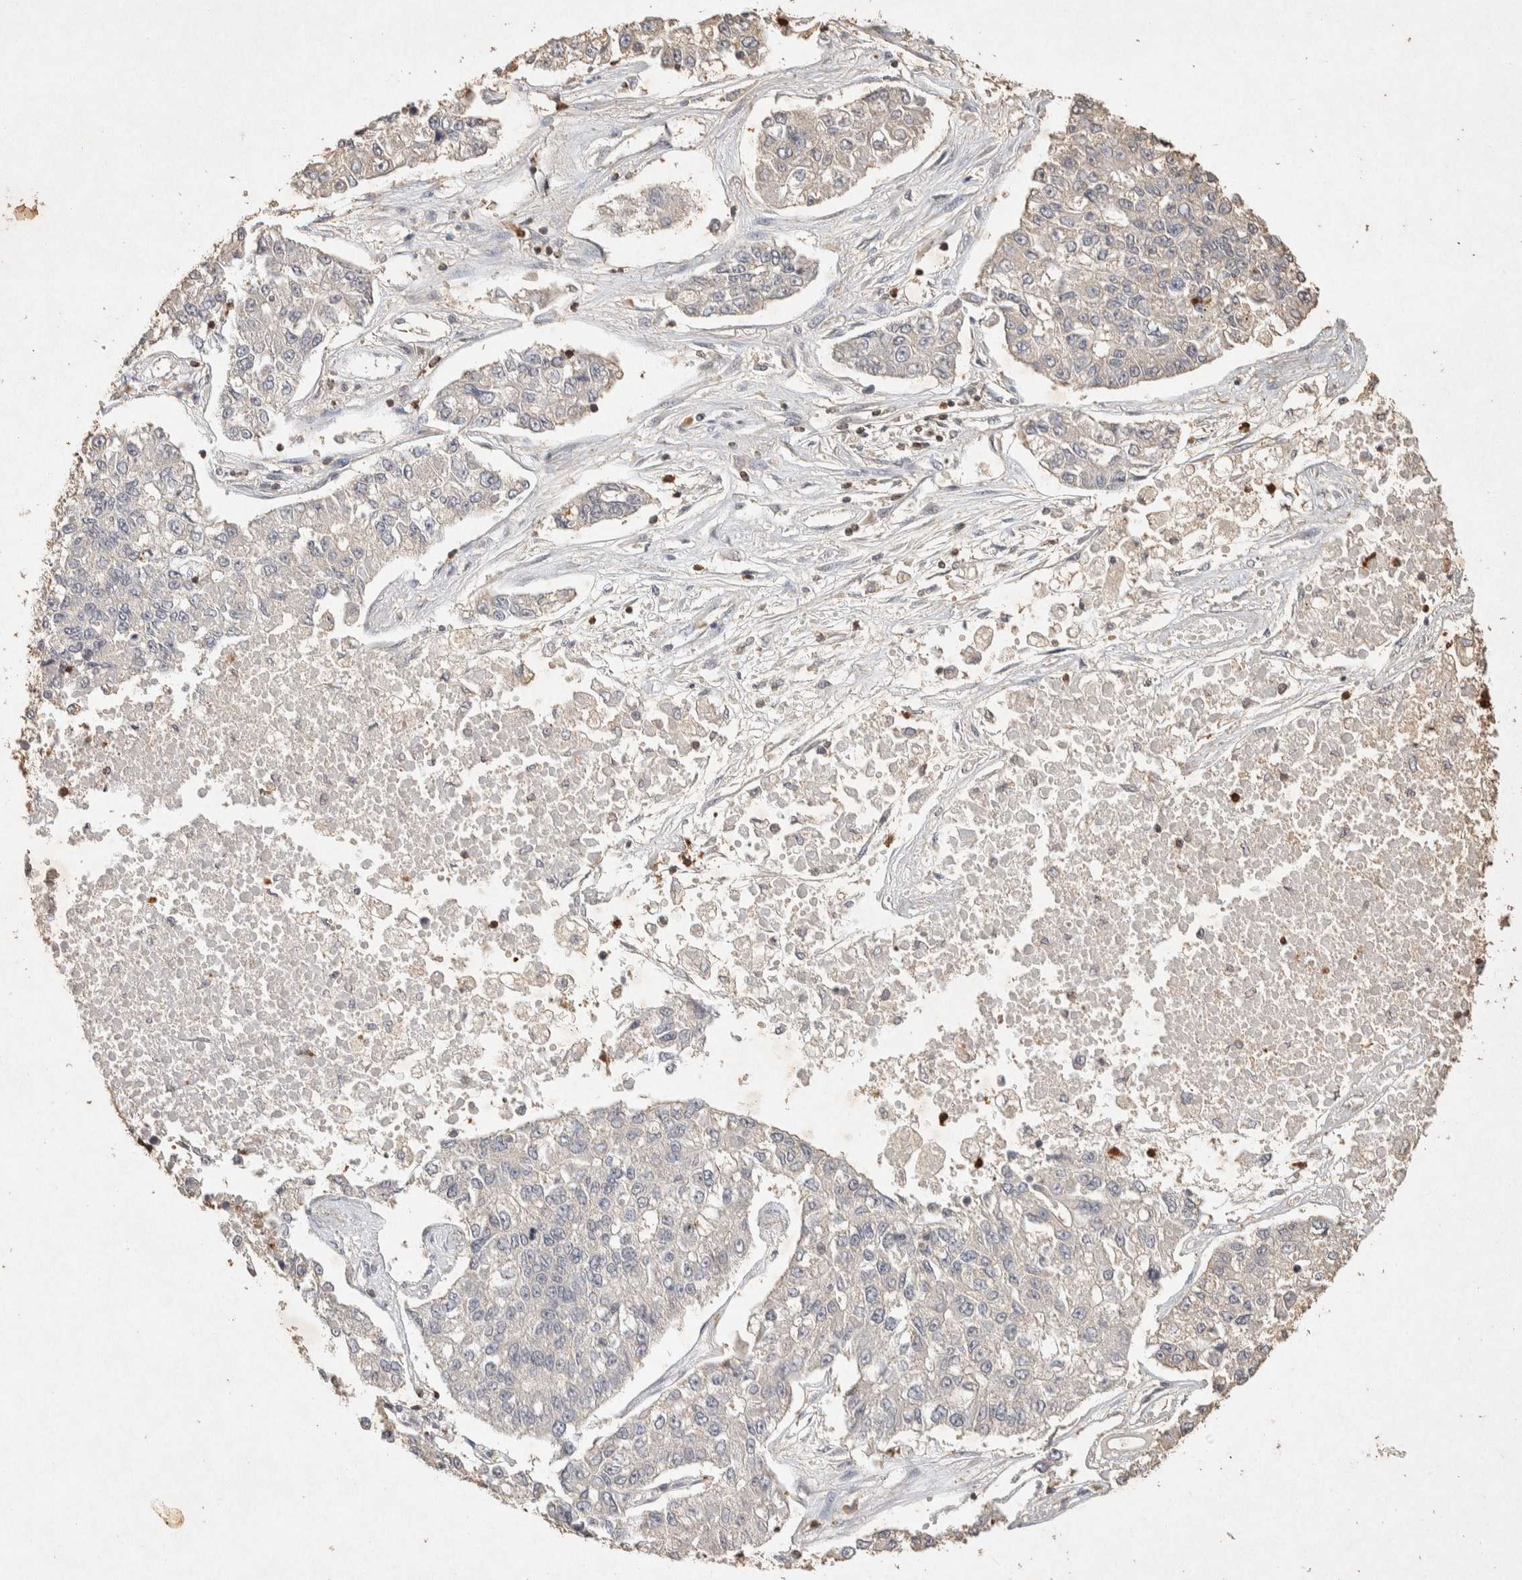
{"staining": {"intensity": "weak", "quantity": "<25%", "location": "cytoplasmic/membranous"}, "tissue": "lung cancer", "cell_type": "Tumor cells", "image_type": "cancer", "snomed": [{"axis": "morphology", "description": "Adenocarcinoma, NOS"}, {"axis": "topography", "description": "Lung"}], "caption": "A high-resolution image shows immunohistochemistry staining of lung cancer (adenocarcinoma), which reveals no significant expression in tumor cells. Brightfield microscopy of immunohistochemistry (IHC) stained with DAB (brown) and hematoxylin (blue), captured at high magnification.", "gene": "RAC2", "patient": {"sex": "male", "age": 49}}